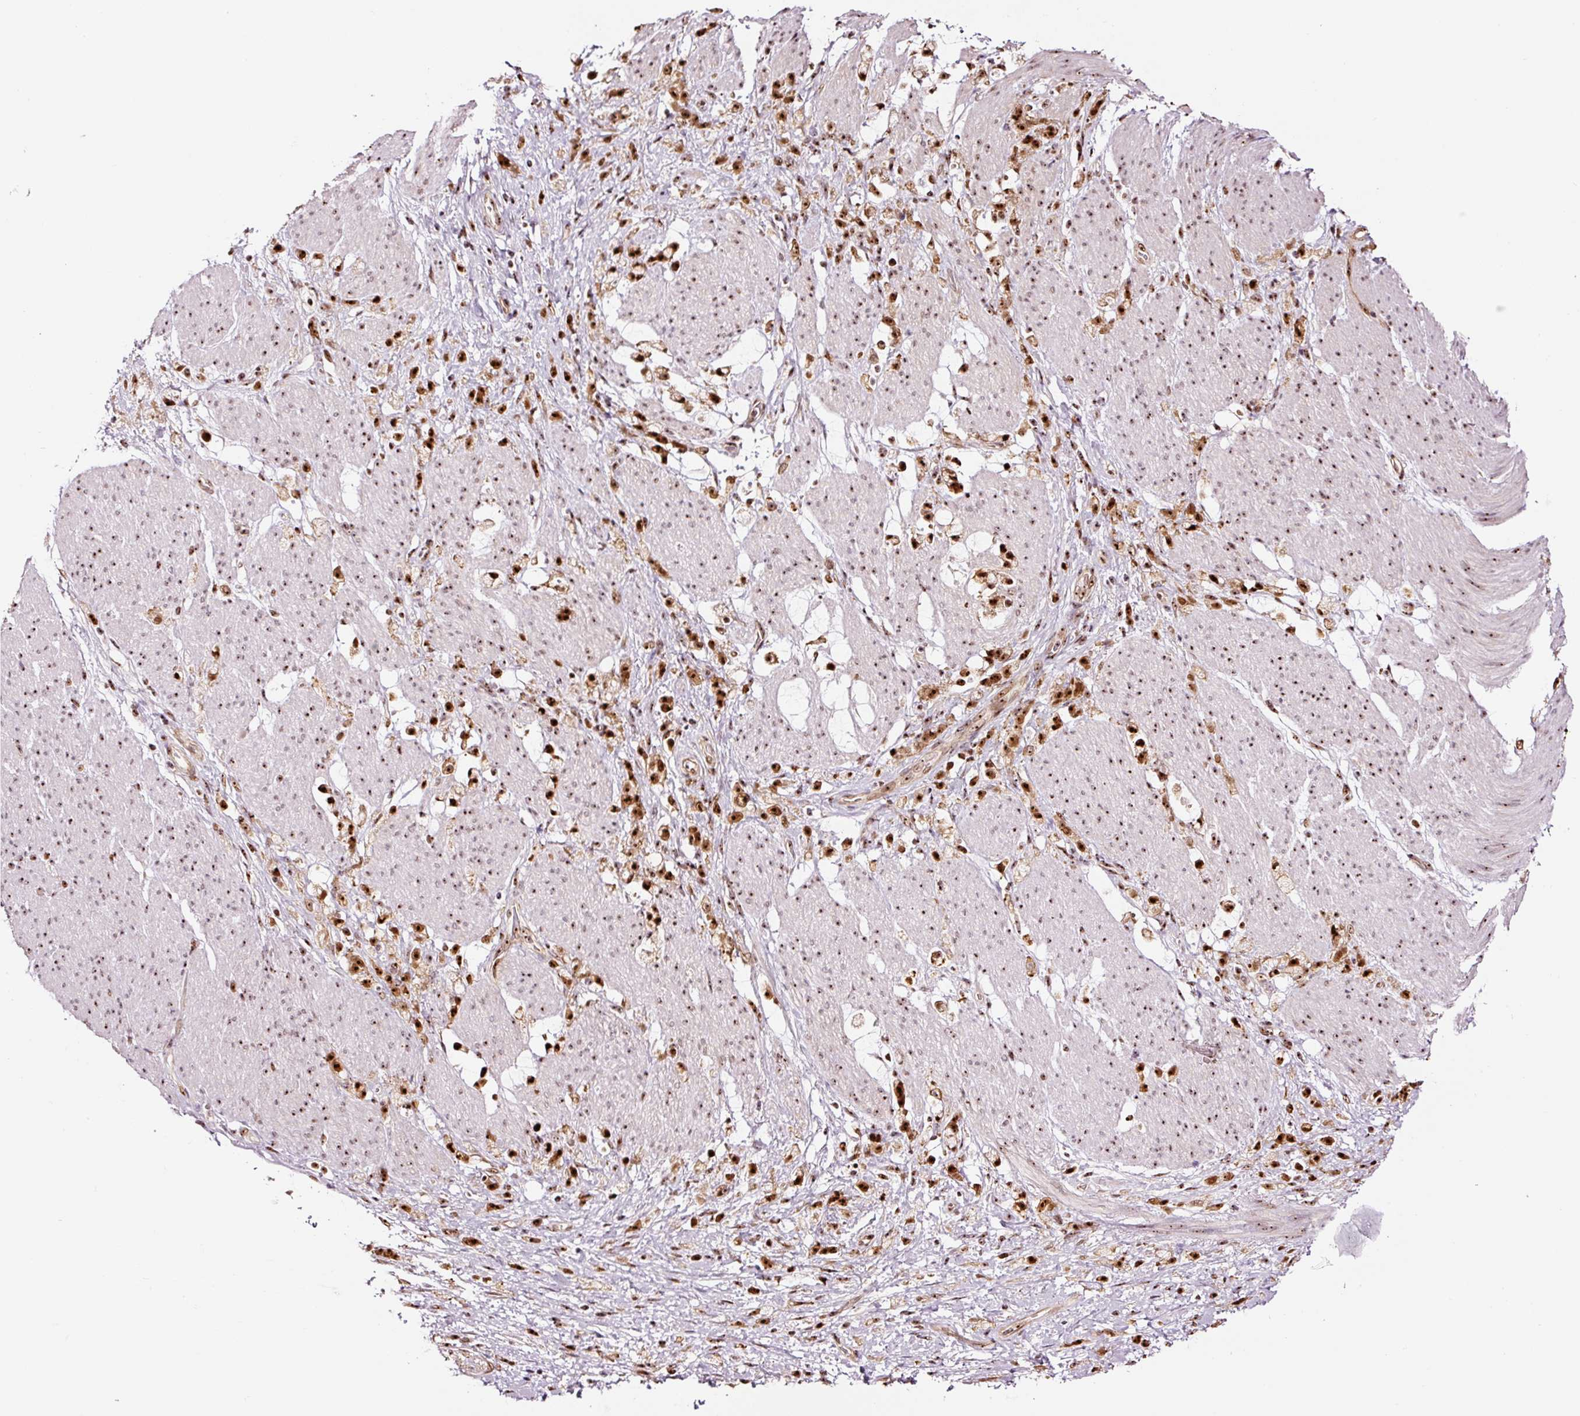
{"staining": {"intensity": "strong", "quantity": ">75%", "location": "nuclear"}, "tissue": "stomach cancer", "cell_type": "Tumor cells", "image_type": "cancer", "snomed": [{"axis": "morphology", "description": "Adenocarcinoma, NOS"}, {"axis": "topography", "description": "Stomach"}], "caption": "Brown immunohistochemical staining in human stomach adenocarcinoma reveals strong nuclear staining in approximately >75% of tumor cells.", "gene": "GNL3", "patient": {"sex": "female", "age": 60}}